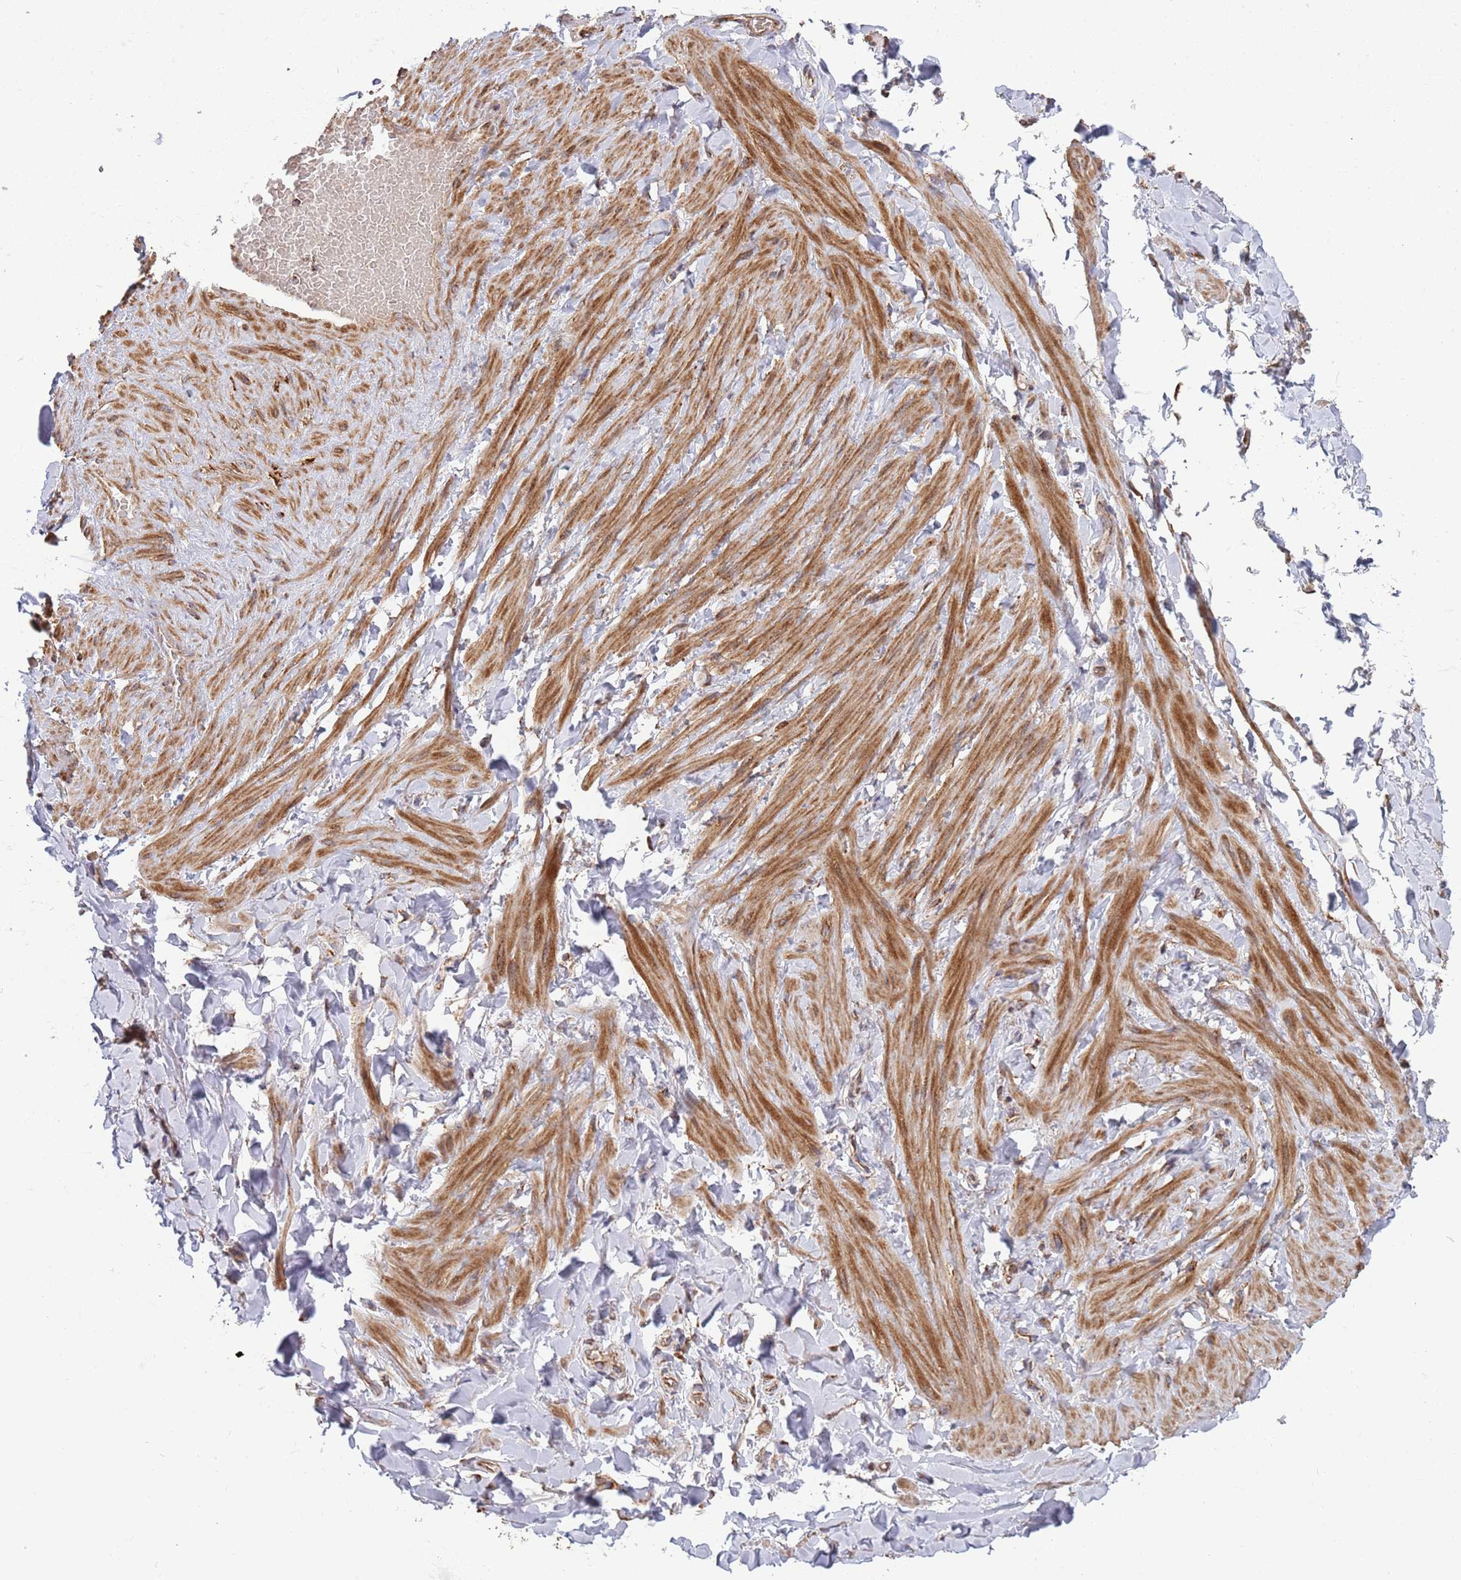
{"staining": {"intensity": "weak", "quantity": ">75%", "location": "cytoplasmic/membranous"}, "tissue": "adipose tissue", "cell_type": "Adipocytes", "image_type": "normal", "snomed": [{"axis": "morphology", "description": "Normal tissue, NOS"}, {"axis": "topography", "description": "Soft tissue"}, {"axis": "topography", "description": "Vascular tissue"}], "caption": "This micrograph demonstrates IHC staining of normal human adipose tissue, with low weak cytoplasmic/membranous staining in approximately >75% of adipocytes.", "gene": "ATP5PD", "patient": {"sex": "male", "age": 54}}